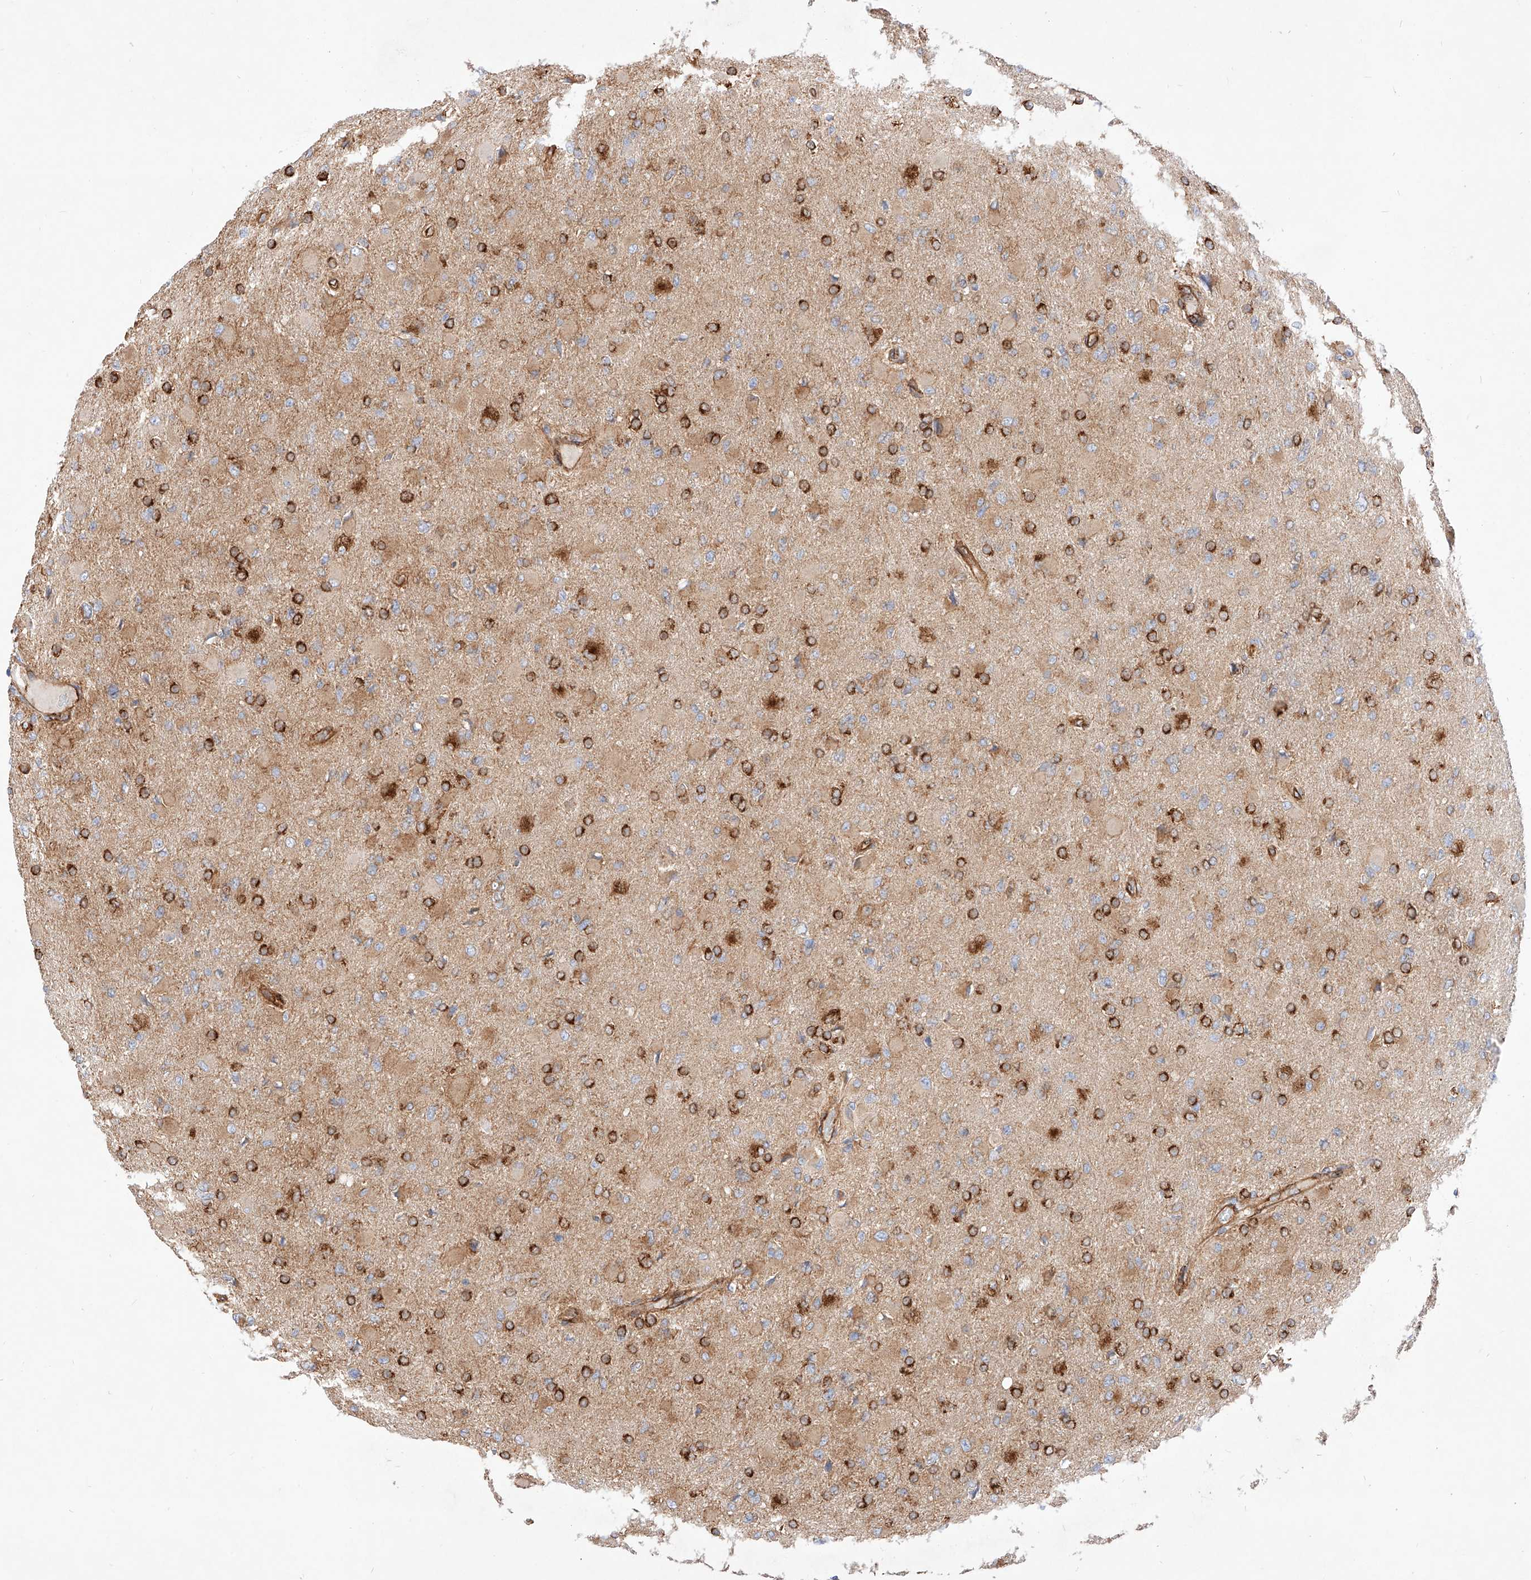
{"staining": {"intensity": "strong", "quantity": ">75%", "location": "cytoplasmic/membranous"}, "tissue": "glioma", "cell_type": "Tumor cells", "image_type": "cancer", "snomed": [{"axis": "morphology", "description": "Glioma, malignant, High grade"}, {"axis": "topography", "description": "Cerebral cortex"}], "caption": "Immunohistochemical staining of human malignant glioma (high-grade) displays high levels of strong cytoplasmic/membranous protein expression in about >75% of tumor cells.", "gene": "CSGALNACT2", "patient": {"sex": "female", "age": 36}}